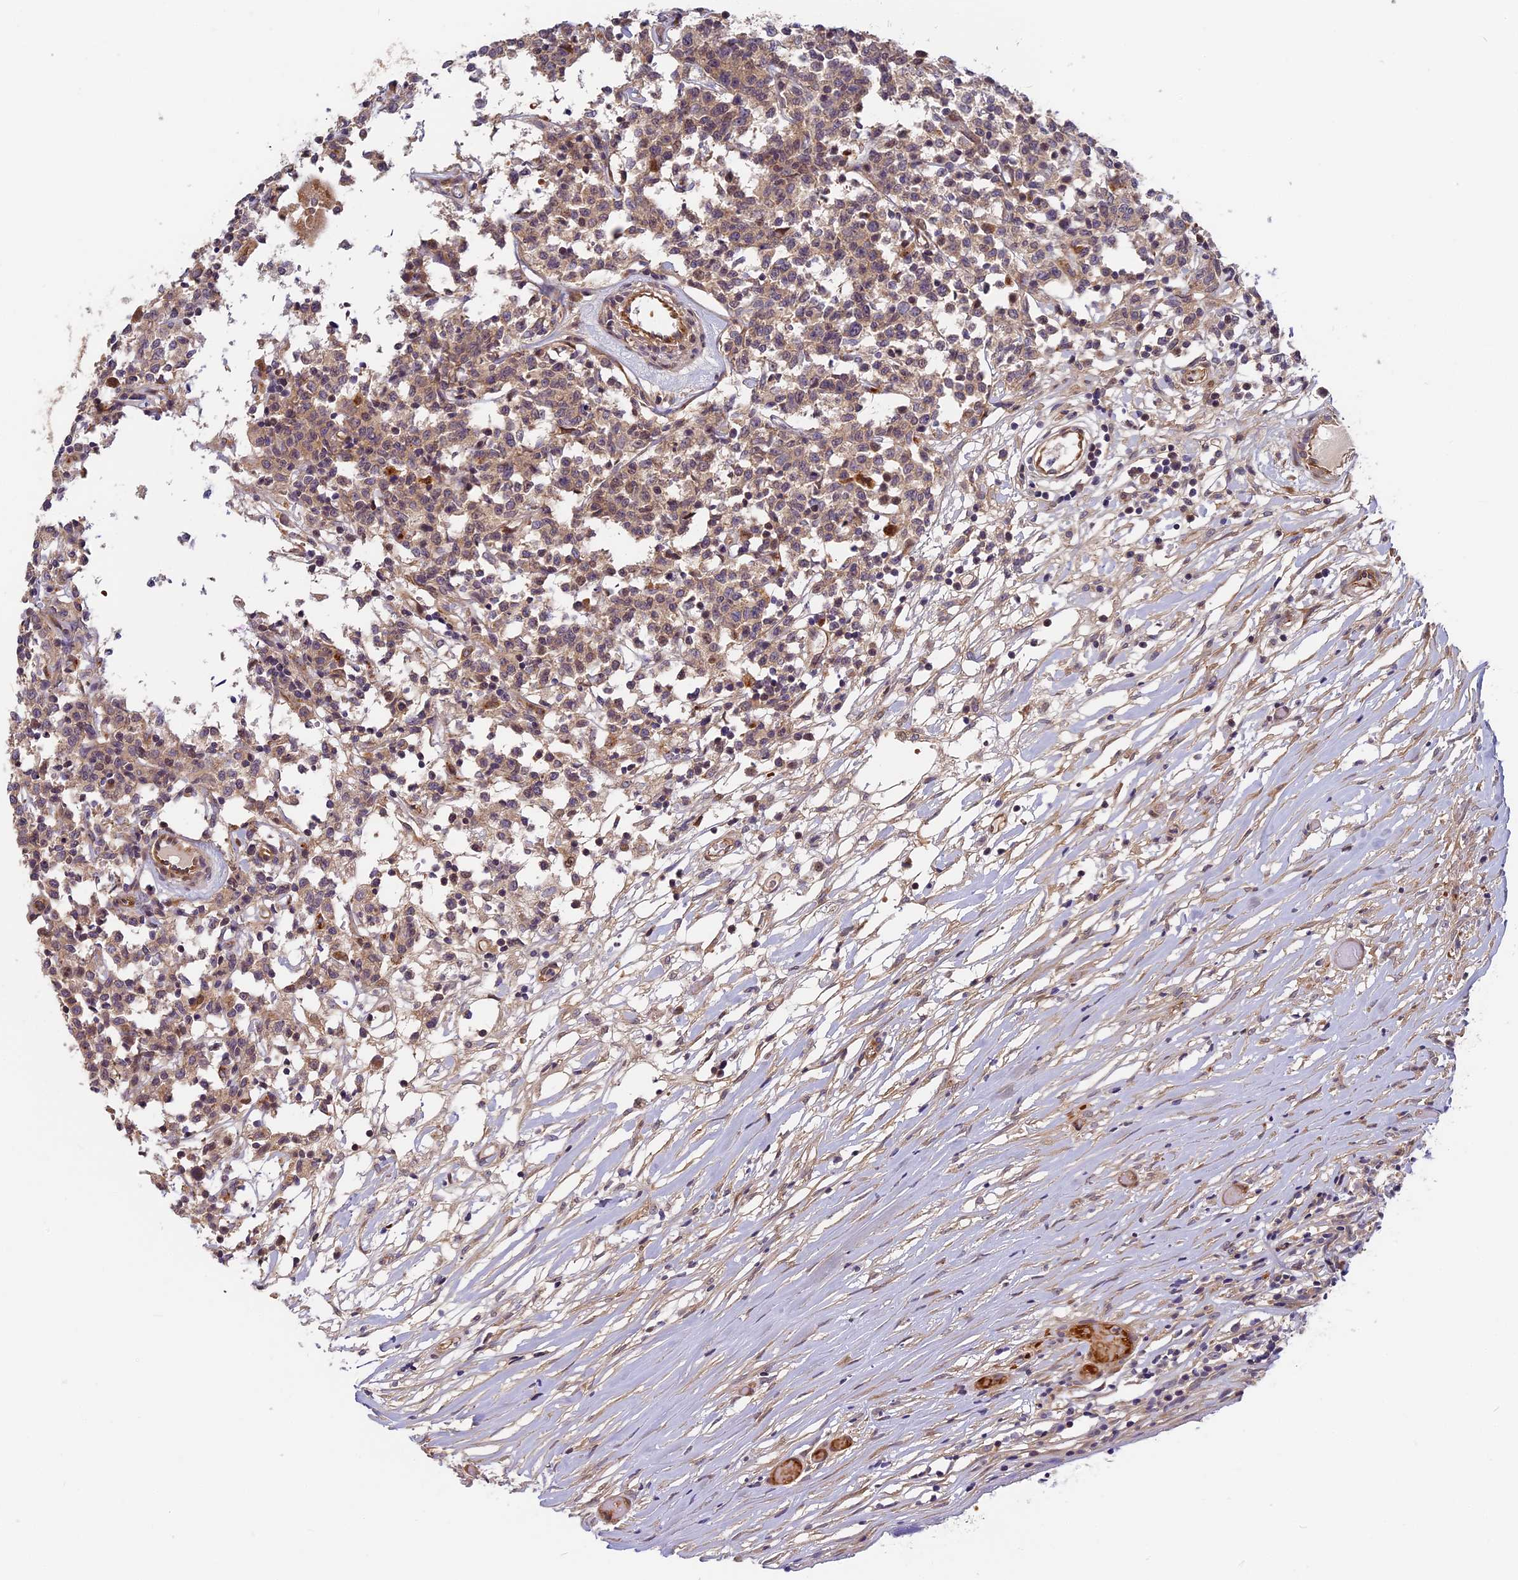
{"staining": {"intensity": "weak", "quantity": "25%-75%", "location": "cytoplasmic/membranous"}, "tissue": "lymphoma", "cell_type": "Tumor cells", "image_type": "cancer", "snomed": [{"axis": "morphology", "description": "Malignant lymphoma, non-Hodgkin's type, Low grade"}, {"axis": "topography", "description": "Small intestine"}], "caption": "Low-grade malignant lymphoma, non-Hodgkin's type stained with a protein marker shows weak staining in tumor cells.", "gene": "MISP3", "patient": {"sex": "female", "age": 59}}